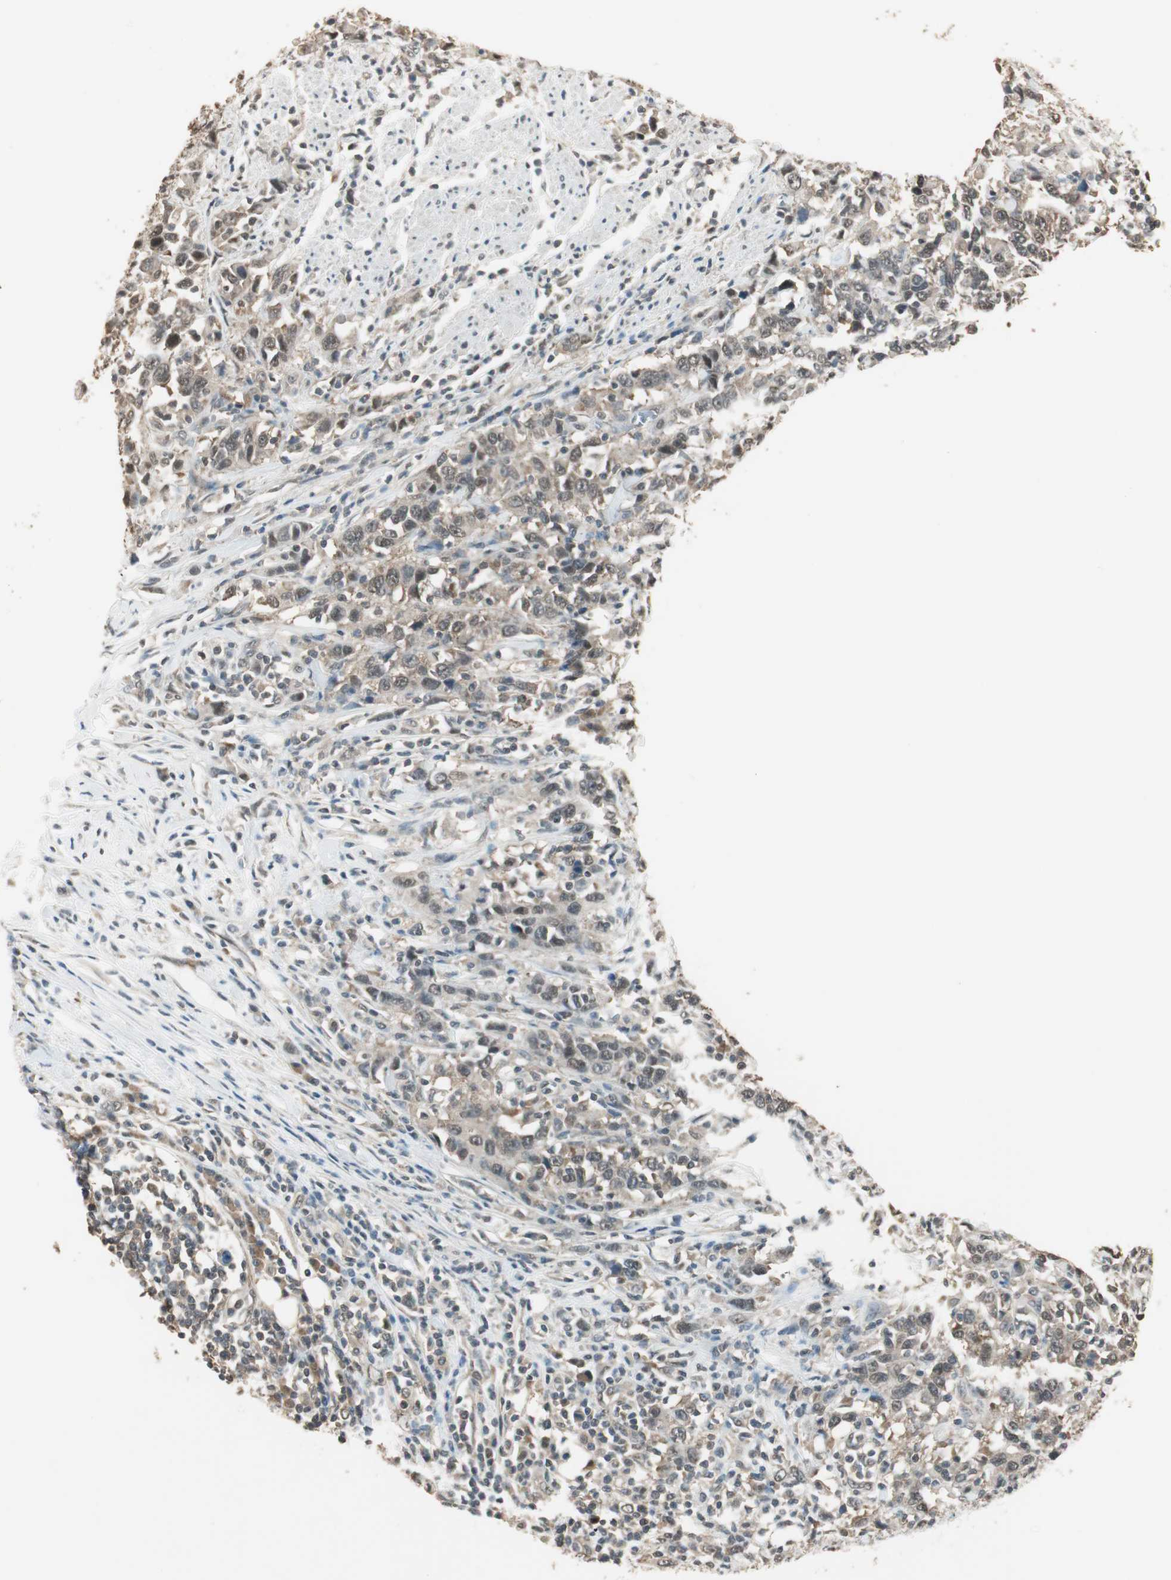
{"staining": {"intensity": "weak", "quantity": ">75%", "location": "cytoplasmic/membranous"}, "tissue": "urothelial cancer", "cell_type": "Tumor cells", "image_type": "cancer", "snomed": [{"axis": "morphology", "description": "Urothelial carcinoma, High grade"}, {"axis": "topography", "description": "Urinary bladder"}], "caption": "Protein staining of urothelial carcinoma (high-grade) tissue exhibits weak cytoplasmic/membranous positivity in about >75% of tumor cells.", "gene": "USP5", "patient": {"sex": "male", "age": 61}}